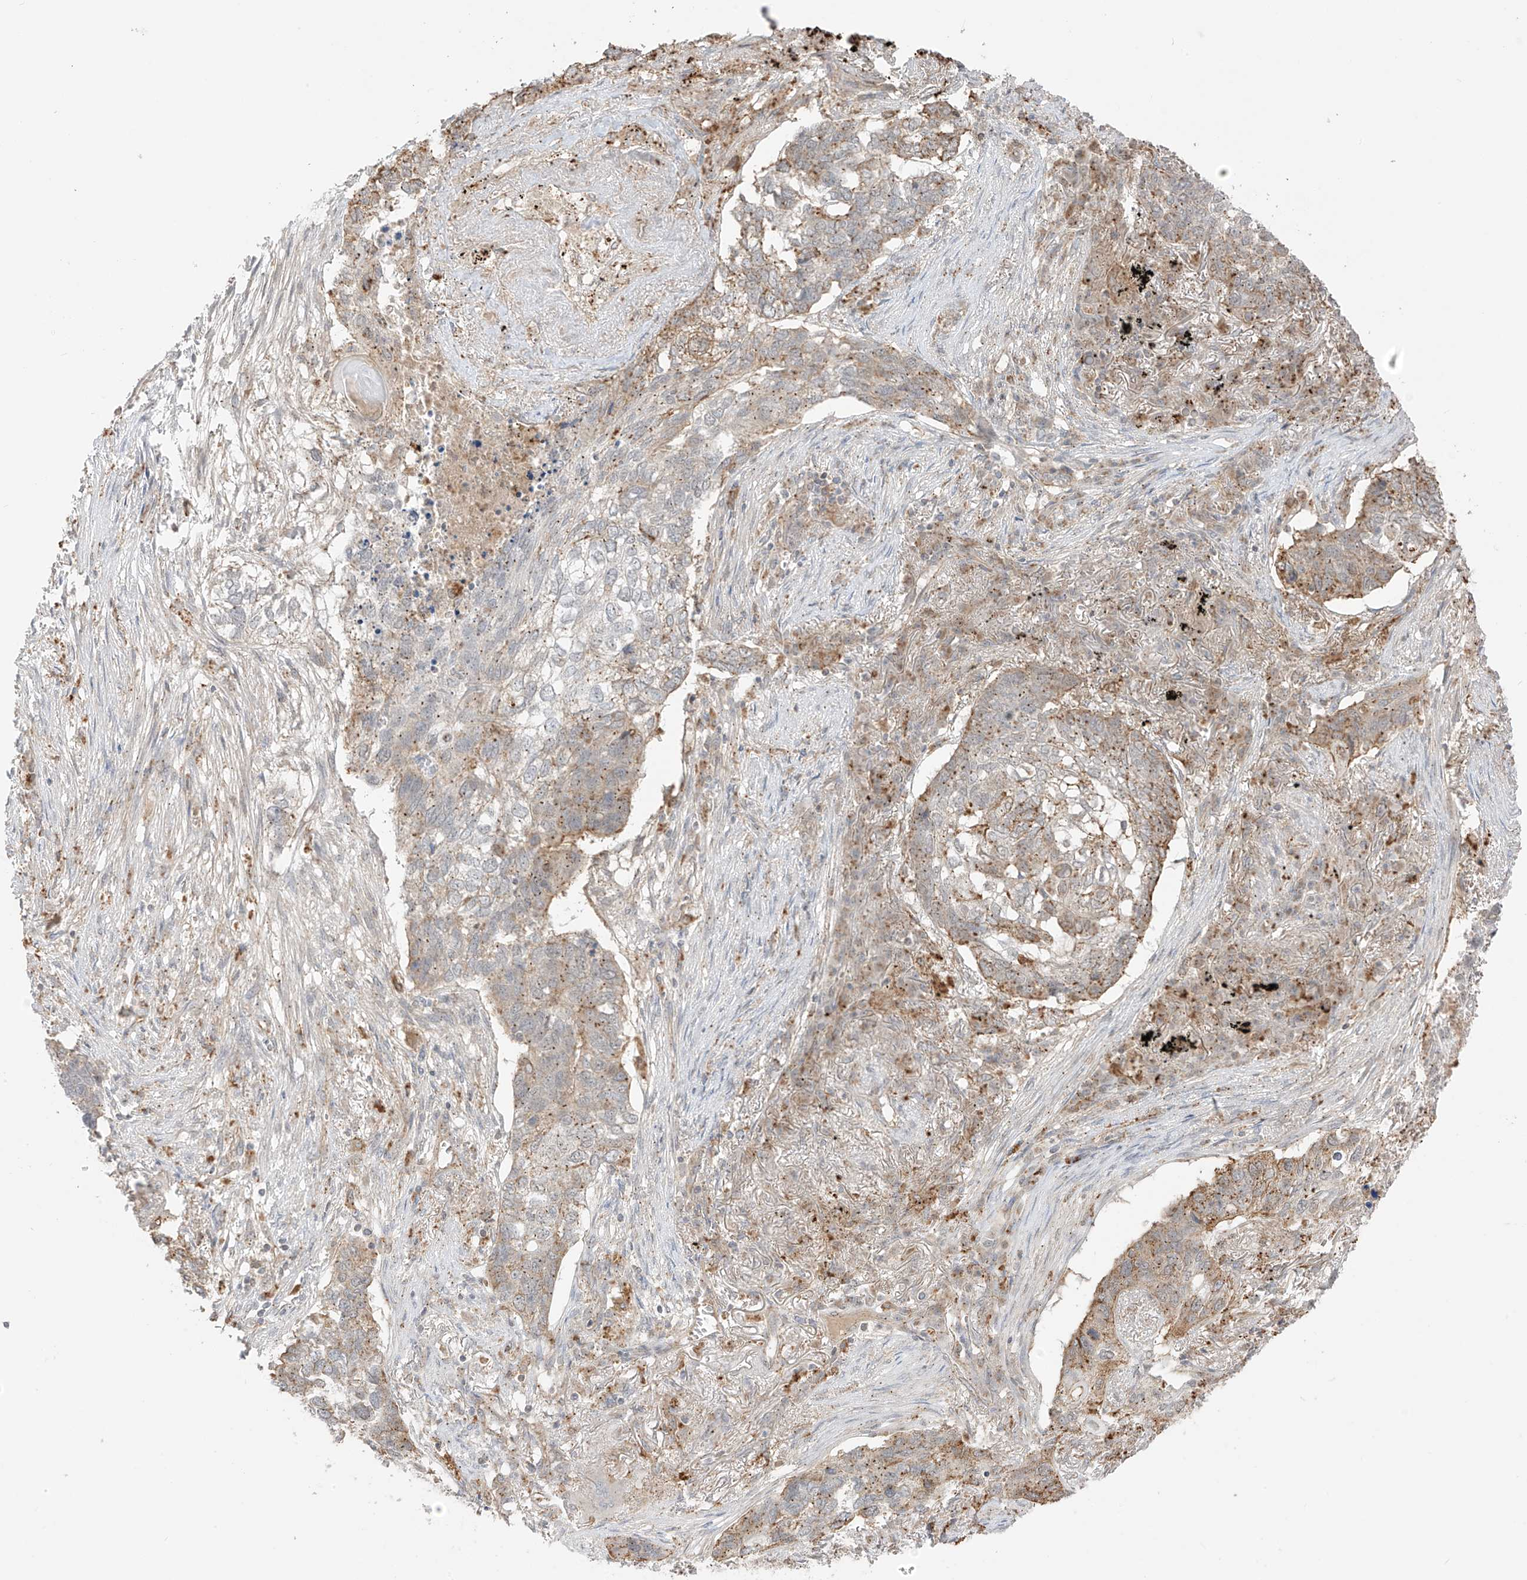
{"staining": {"intensity": "moderate", "quantity": "25%-75%", "location": "cytoplasmic/membranous"}, "tissue": "lung cancer", "cell_type": "Tumor cells", "image_type": "cancer", "snomed": [{"axis": "morphology", "description": "Squamous cell carcinoma, NOS"}, {"axis": "topography", "description": "Lung"}], "caption": "Immunohistochemical staining of lung cancer reveals medium levels of moderate cytoplasmic/membranous protein positivity in approximately 25%-75% of tumor cells.", "gene": "N4BP3", "patient": {"sex": "female", "age": 63}}